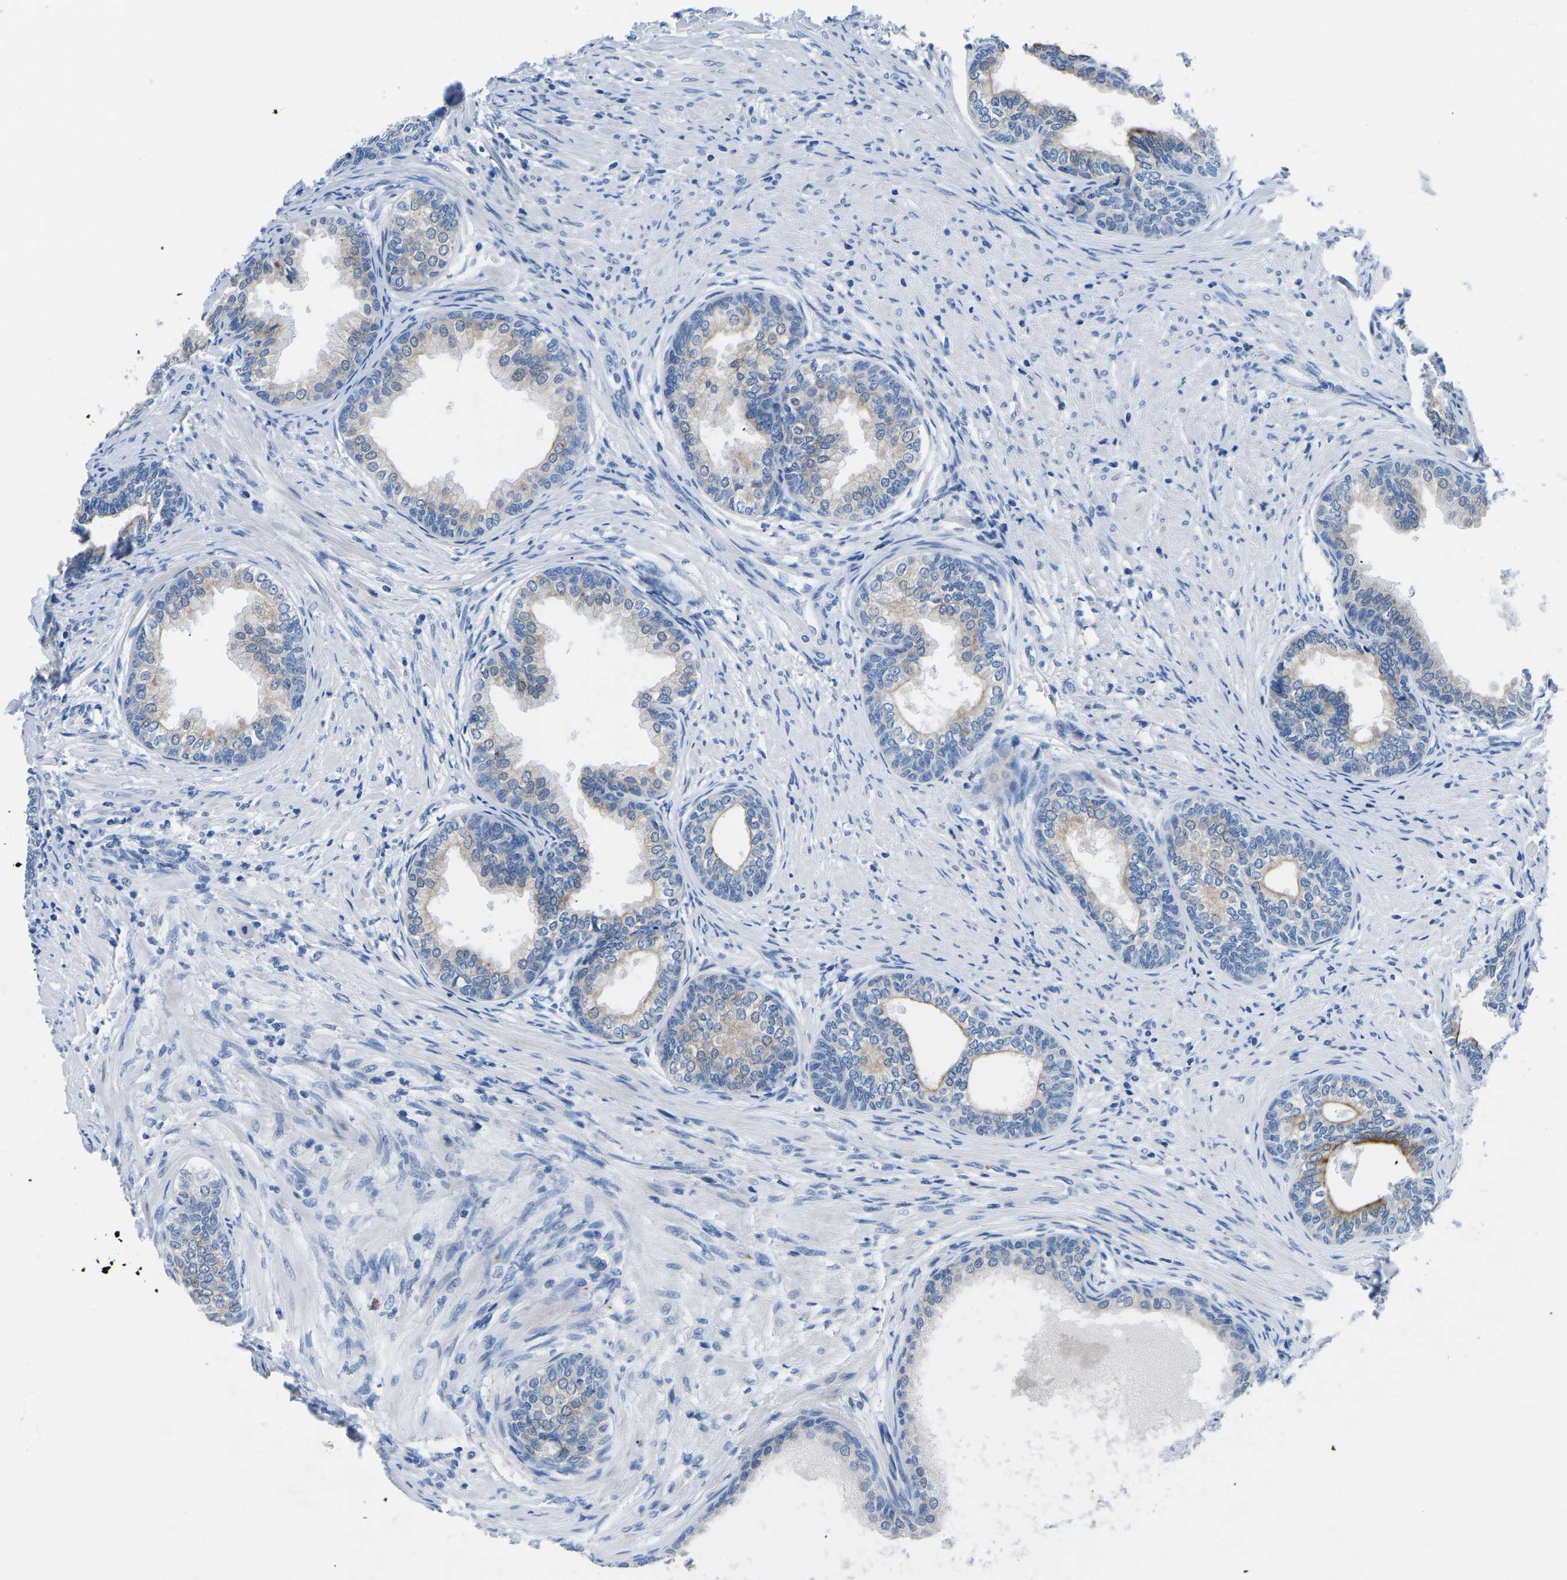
{"staining": {"intensity": "moderate", "quantity": "25%-75%", "location": "cytoplasmic/membranous"}, "tissue": "prostate", "cell_type": "Glandular cells", "image_type": "normal", "snomed": [{"axis": "morphology", "description": "Normal tissue, NOS"}, {"axis": "topography", "description": "Prostate"}], "caption": "An image of prostate stained for a protein shows moderate cytoplasmic/membranous brown staining in glandular cells.", "gene": "TM6SF1", "patient": {"sex": "male", "age": 76}}